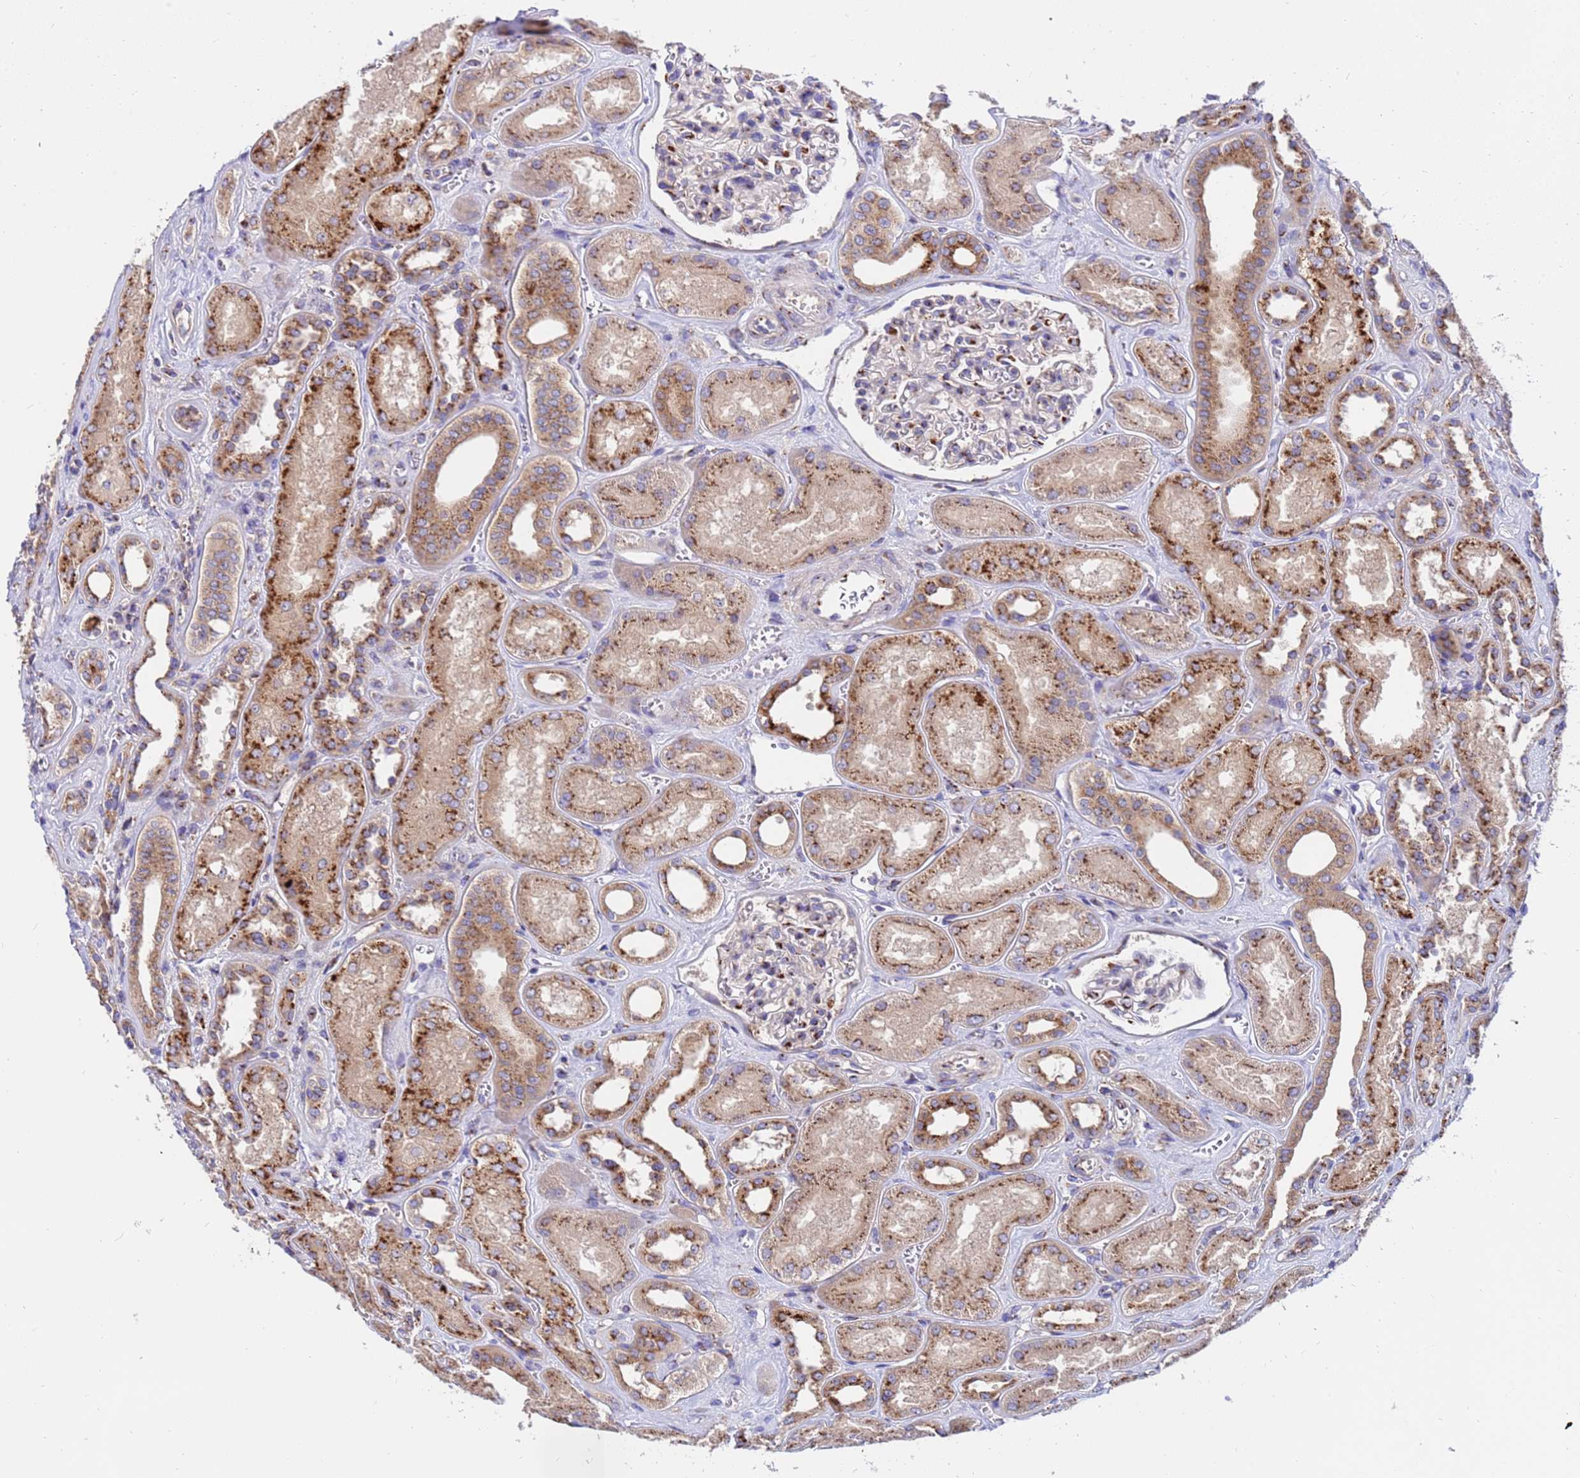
{"staining": {"intensity": "strong", "quantity": "25%-75%", "location": "cytoplasmic/membranous"}, "tissue": "kidney", "cell_type": "Cells in glomeruli", "image_type": "normal", "snomed": [{"axis": "morphology", "description": "Normal tissue, NOS"}, {"axis": "morphology", "description": "Adenocarcinoma, NOS"}, {"axis": "topography", "description": "Kidney"}], "caption": "Approximately 25%-75% of cells in glomeruli in unremarkable human kidney demonstrate strong cytoplasmic/membranous protein expression as visualized by brown immunohistochemical staining.", "gene": "HPS3", "patient": {"sex": "female", "age": 68}}